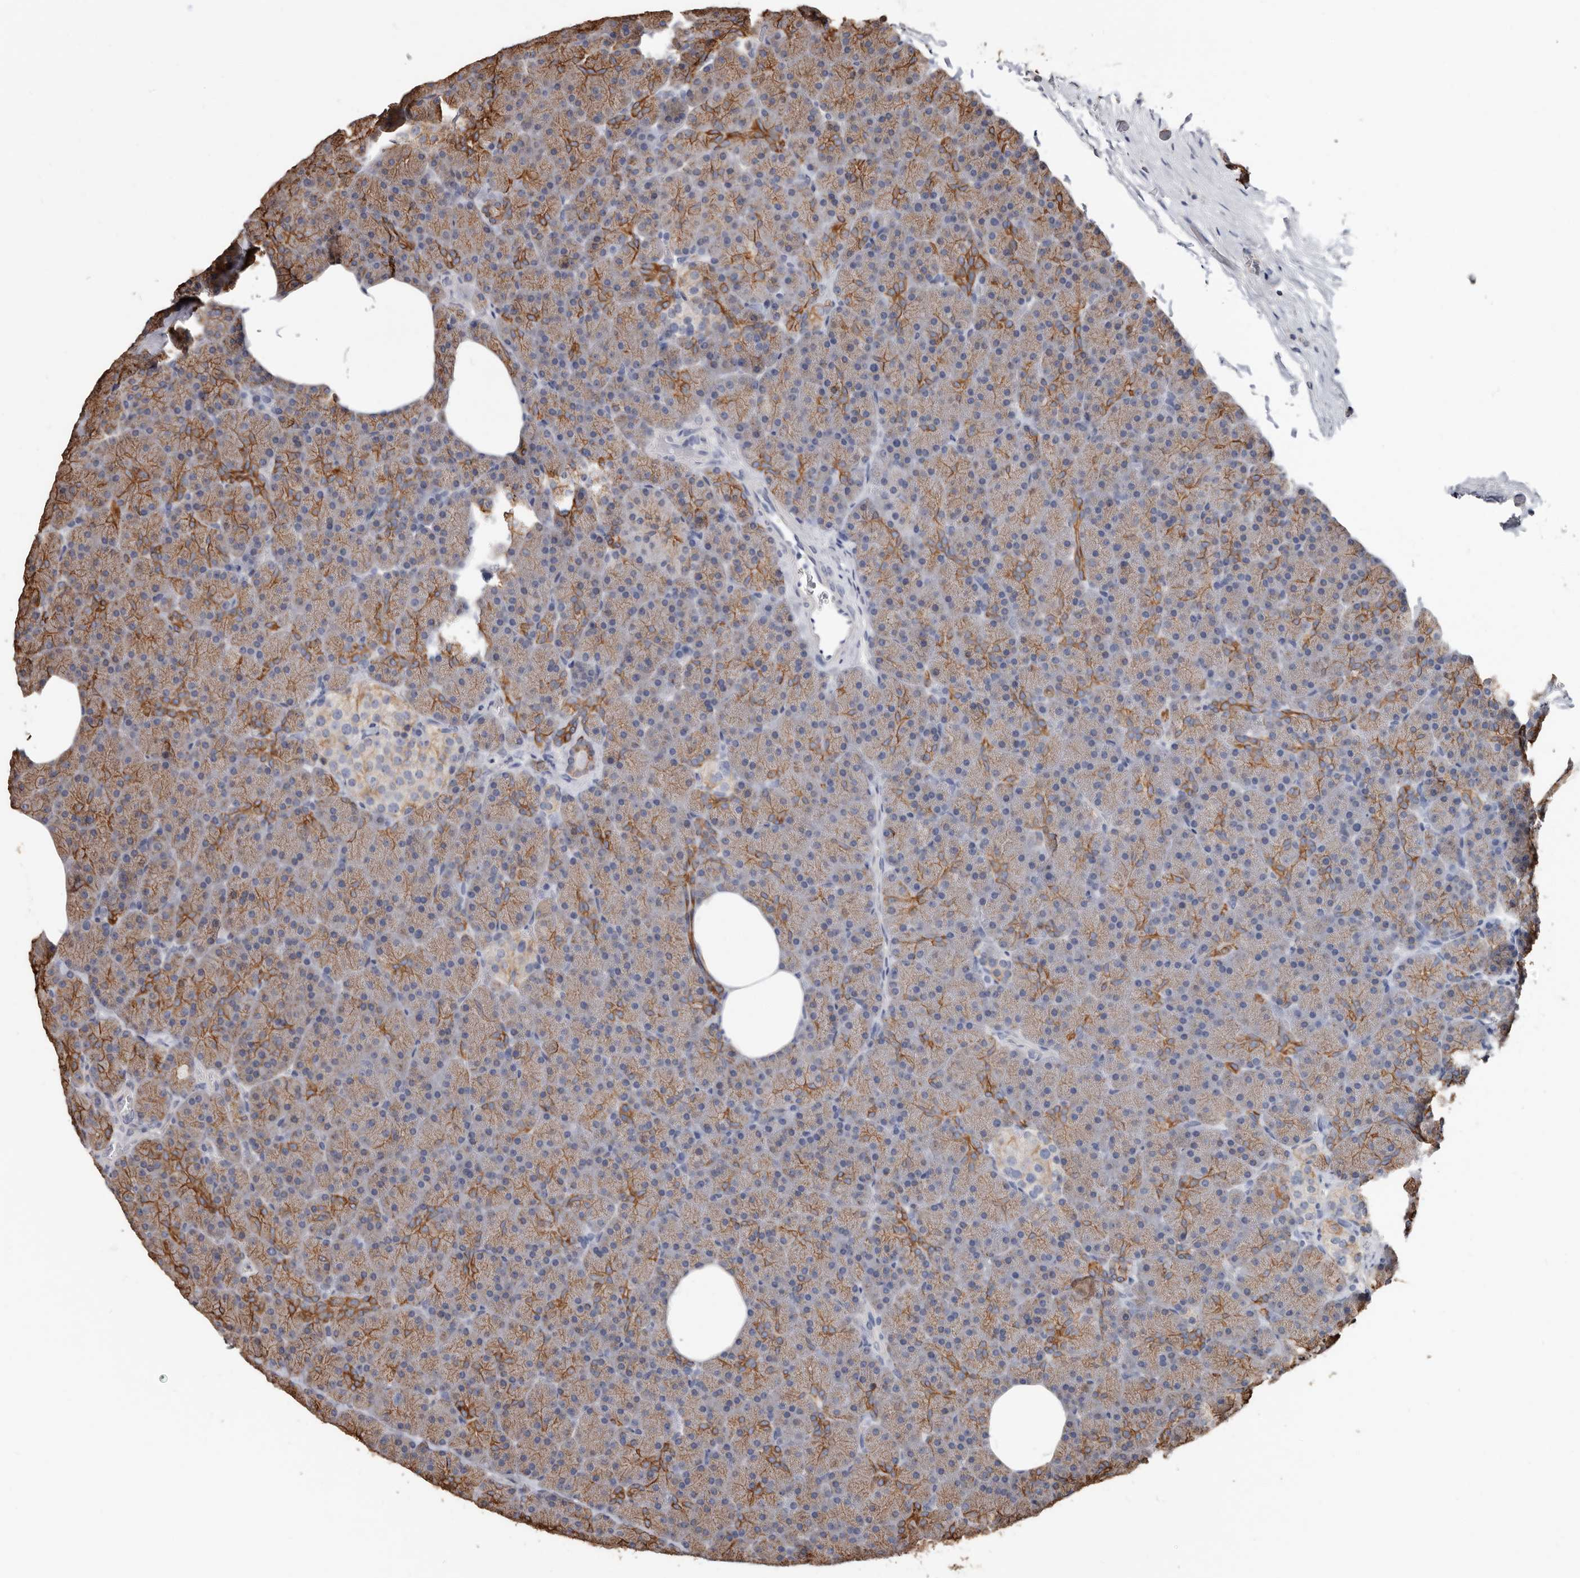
{"staining": {"intensity": "strong", "quantity": "25%-75%", "location": "cytoplasmic/membranous"}, "tissue": "pancreas", "cell_type": "Exocrine glandular cells", "image_type": "normal", "snomed": [{"axis": "morphology", "description": "Normal tissue, NOS"}, {"axis": "morphology", "description": "Carcinoid, malignant, NOS"}, {"axis": "topography", "description": "Pancreas"}], "caption": "A brown stain shows strong cytoplasmic/membranous positivity of a protein in exocrine glandular cells of benign pancreas.", "gene": "MRPL18", "patient": {"sex": "female", "age": 35}}